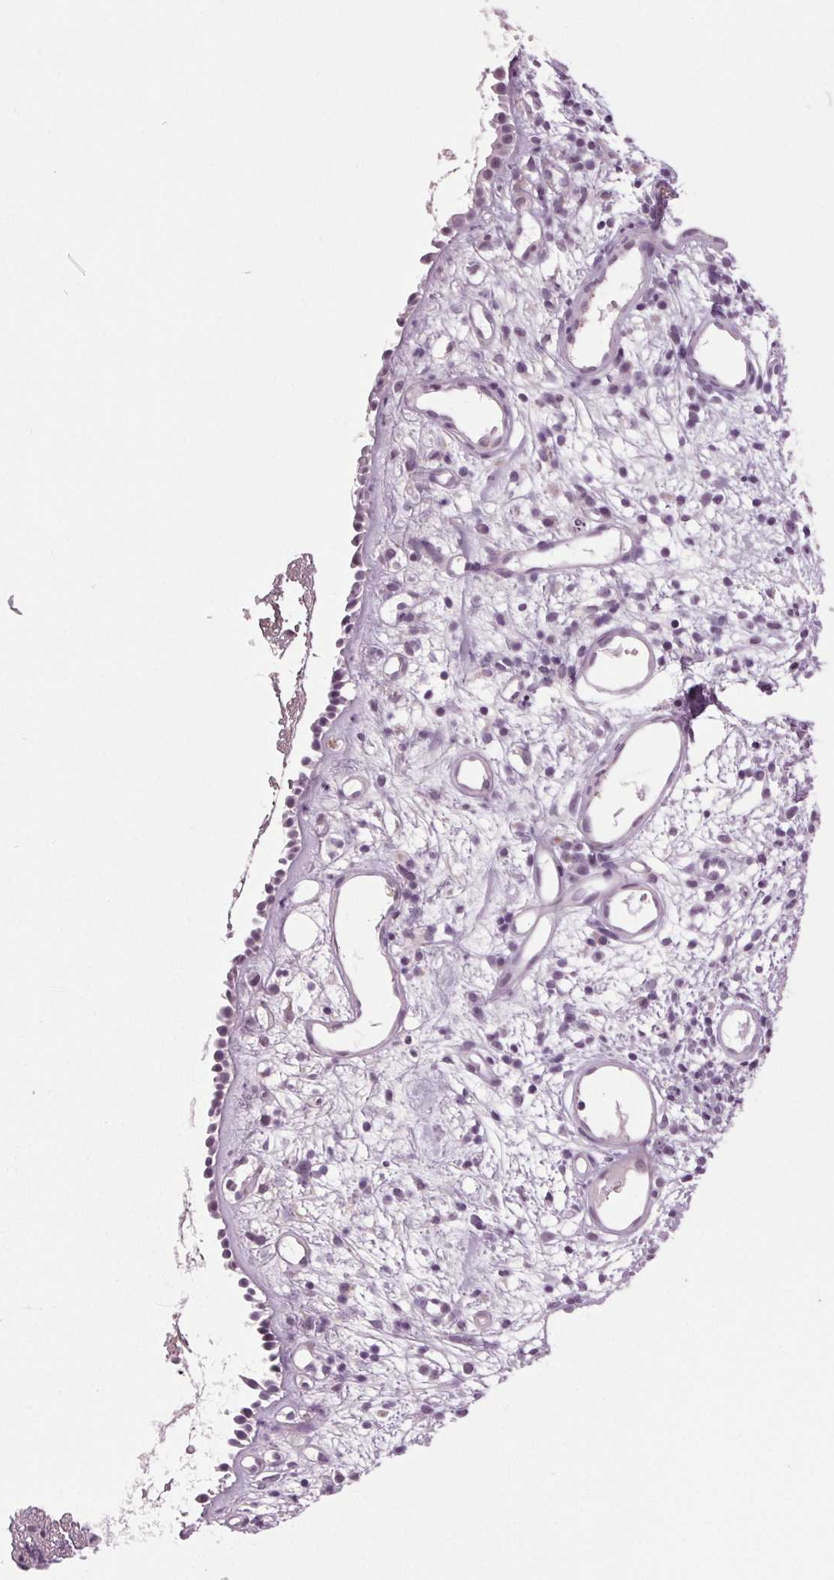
{"staining": {"intensity": "negative", "quantity": "none", "location": "none"}, "tissue": "nasopharynx", "cell_type": "Respiratory epithelial cells", "image_type": "normal", "snomed": [{"axis": "morphology", "description": "Normal tissue, NOS"}, {"axis": "morphology", "description": "Inflammation, NOS"}, {"axis": "topography", "description": "Nasopharynx"}], "caption": "The photomicrograph displays no staining of respiratory epithelial cells in benign nasopharynx. Brightfield microscopy of immunohistochemistry stained with DAB (3,3'-diaminobenzidine) (brown) and hematoxylin (blue), captured at high magnification.", "gene": "DNAH12", "patient": {"sex": "male", "age": 54}}